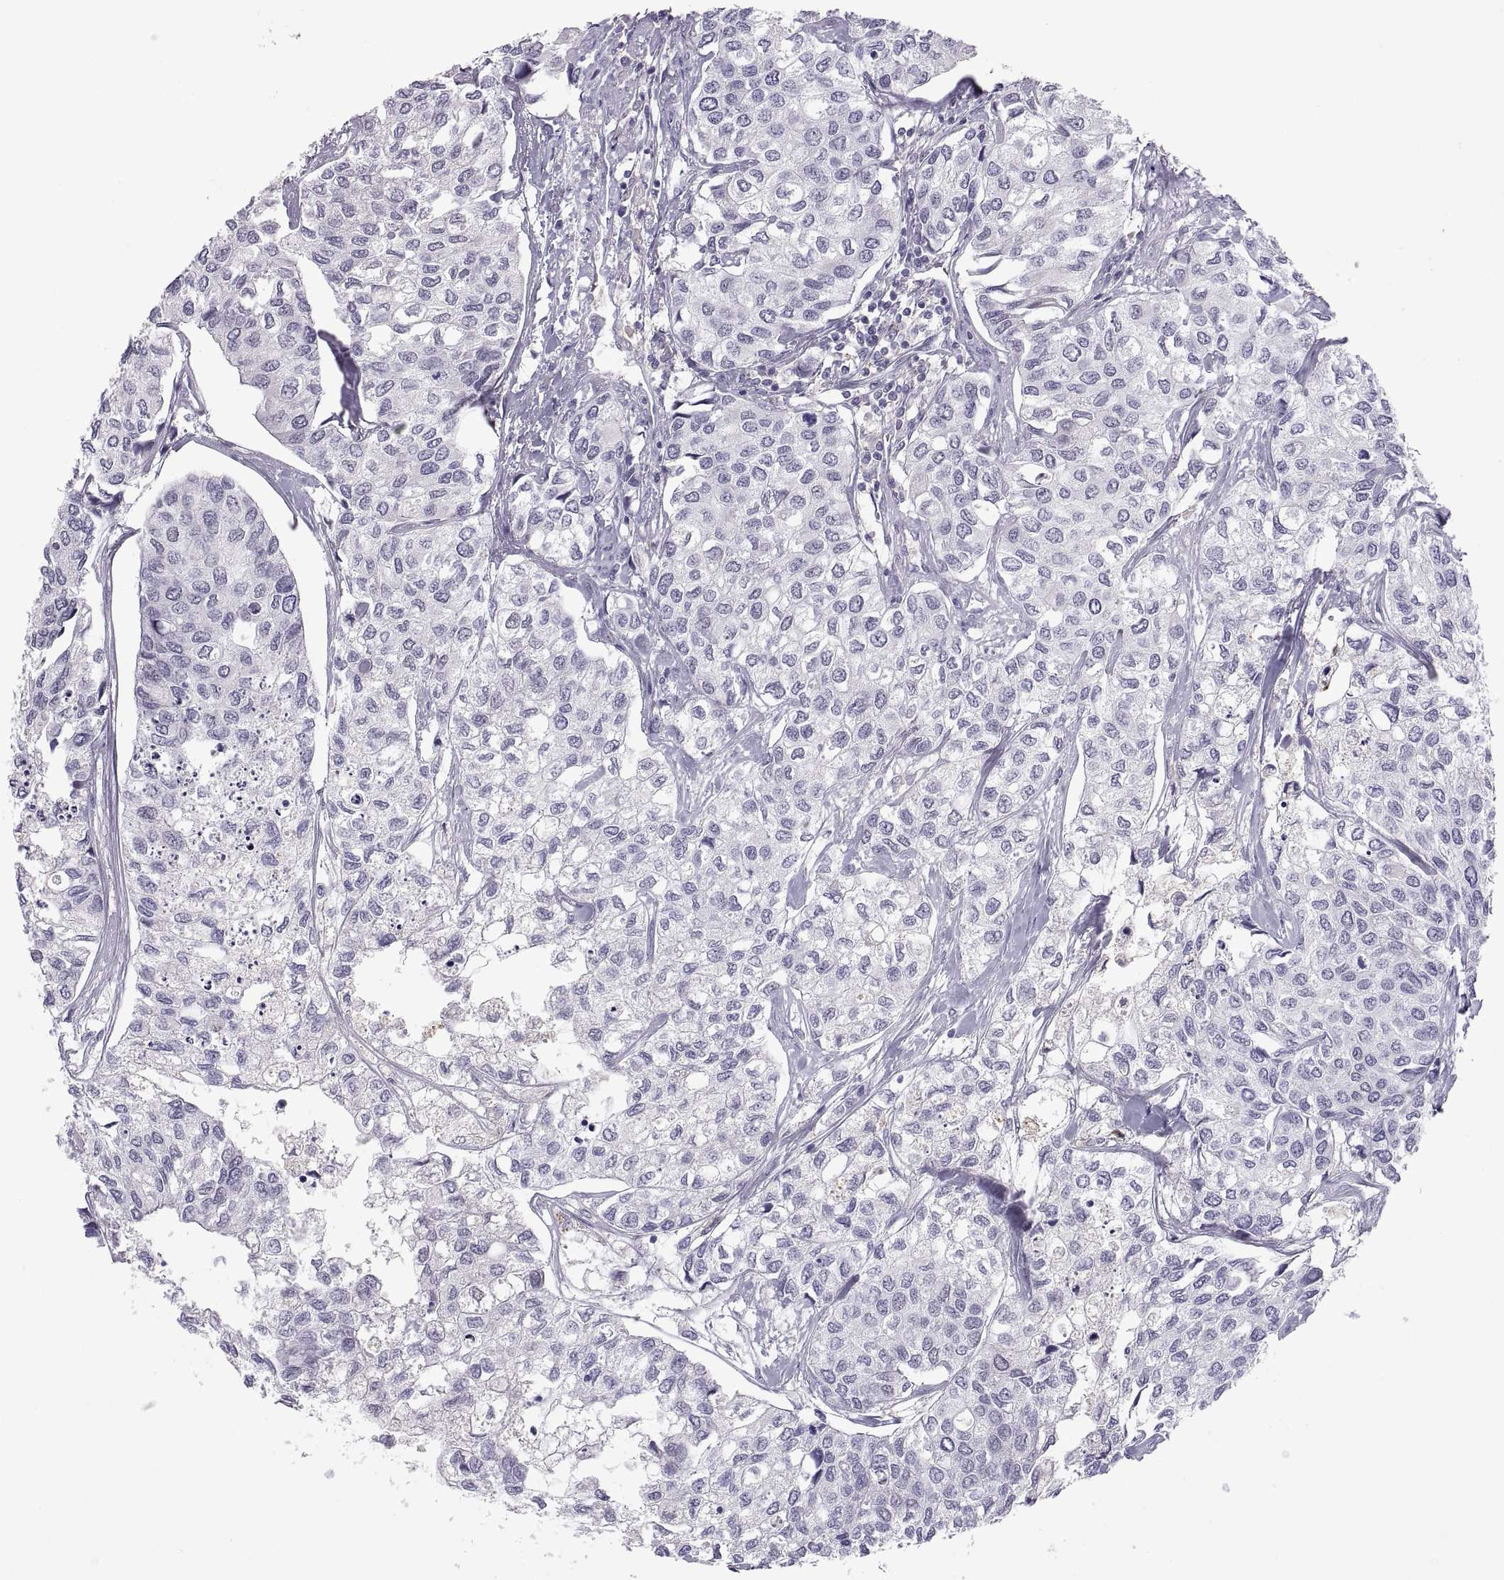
{"staining": {"intensity": "negative", "quantity": "none", "location": "none"}, "tissue": "urothelial cancer", "cell_type": "Tumor cells", "image_type": "cancer", "snomed": [{"axis": "morphology", "description": "Urothelial carcinoma, High grade"}, {"axis": "topography", "description": "Urinary bladder"}], "caption": "This image is of urothelial carcinoma (high-grade) stained with IHC to label a protein in brown with the nuclei are counter-stained blue. There is no staining in tumor cells. The staining was performed using DAB to visualize the protein expression in brown, while the nuclei were stained in blue with hematoxylin (Magnification: 20x).", "gene": "RGS19", "patient": {"sex": "male", "age": 73}}